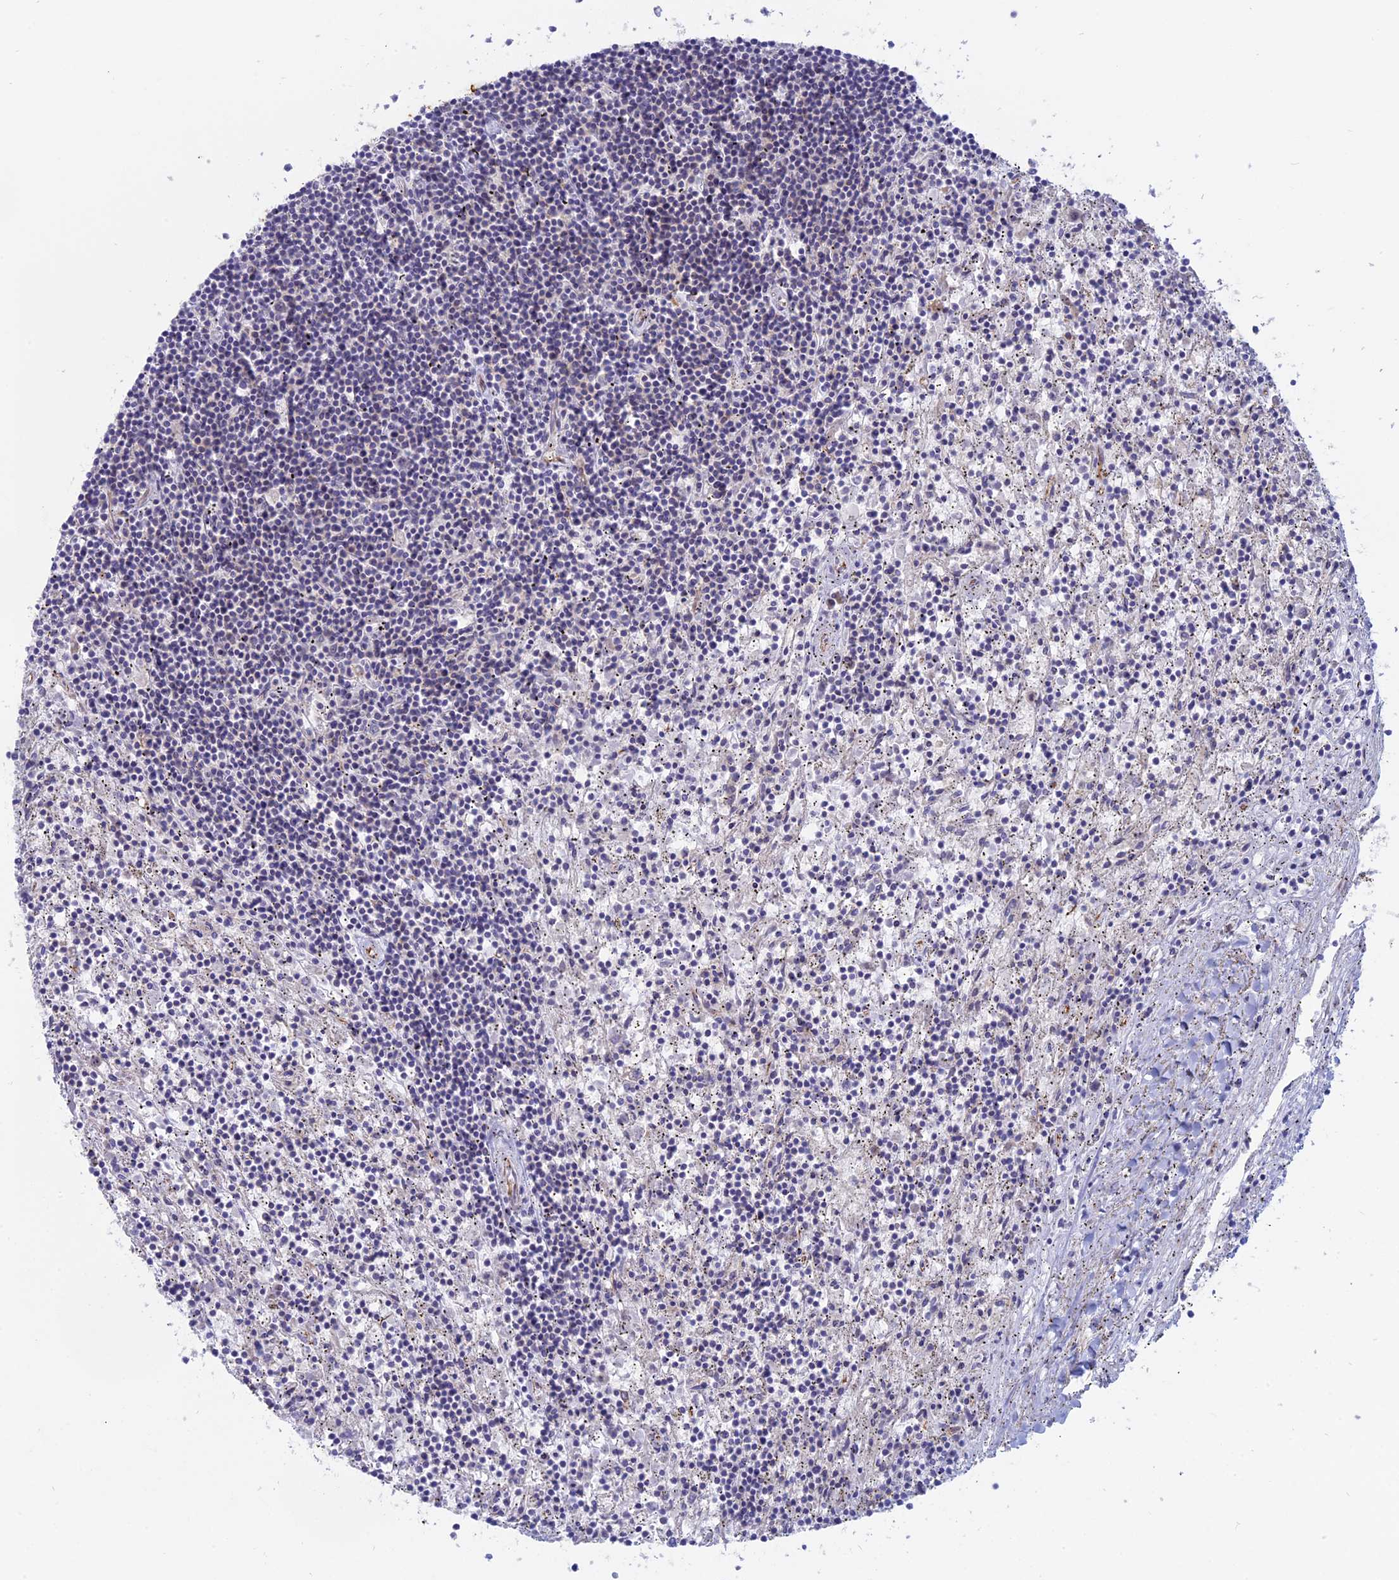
{"staining": {"intensity": "negative", "quantity": "none", "location": "none"}, "tissue": "lymphoma", "cell_type": "Tumor cells", "image_type": "cancer", "snomed": [{"axis": "morphology", "description": "Malignant lymphoma, non-Hodgkin's type, Low grade"}, {"axis": "topography", "description": "Spleen"}], "caption": "Micrograph shows no protein expression in tumor cells of lymphoma tissue.", "gene": "MYO5B", "patient": {"sex": "male", "age": 76}}